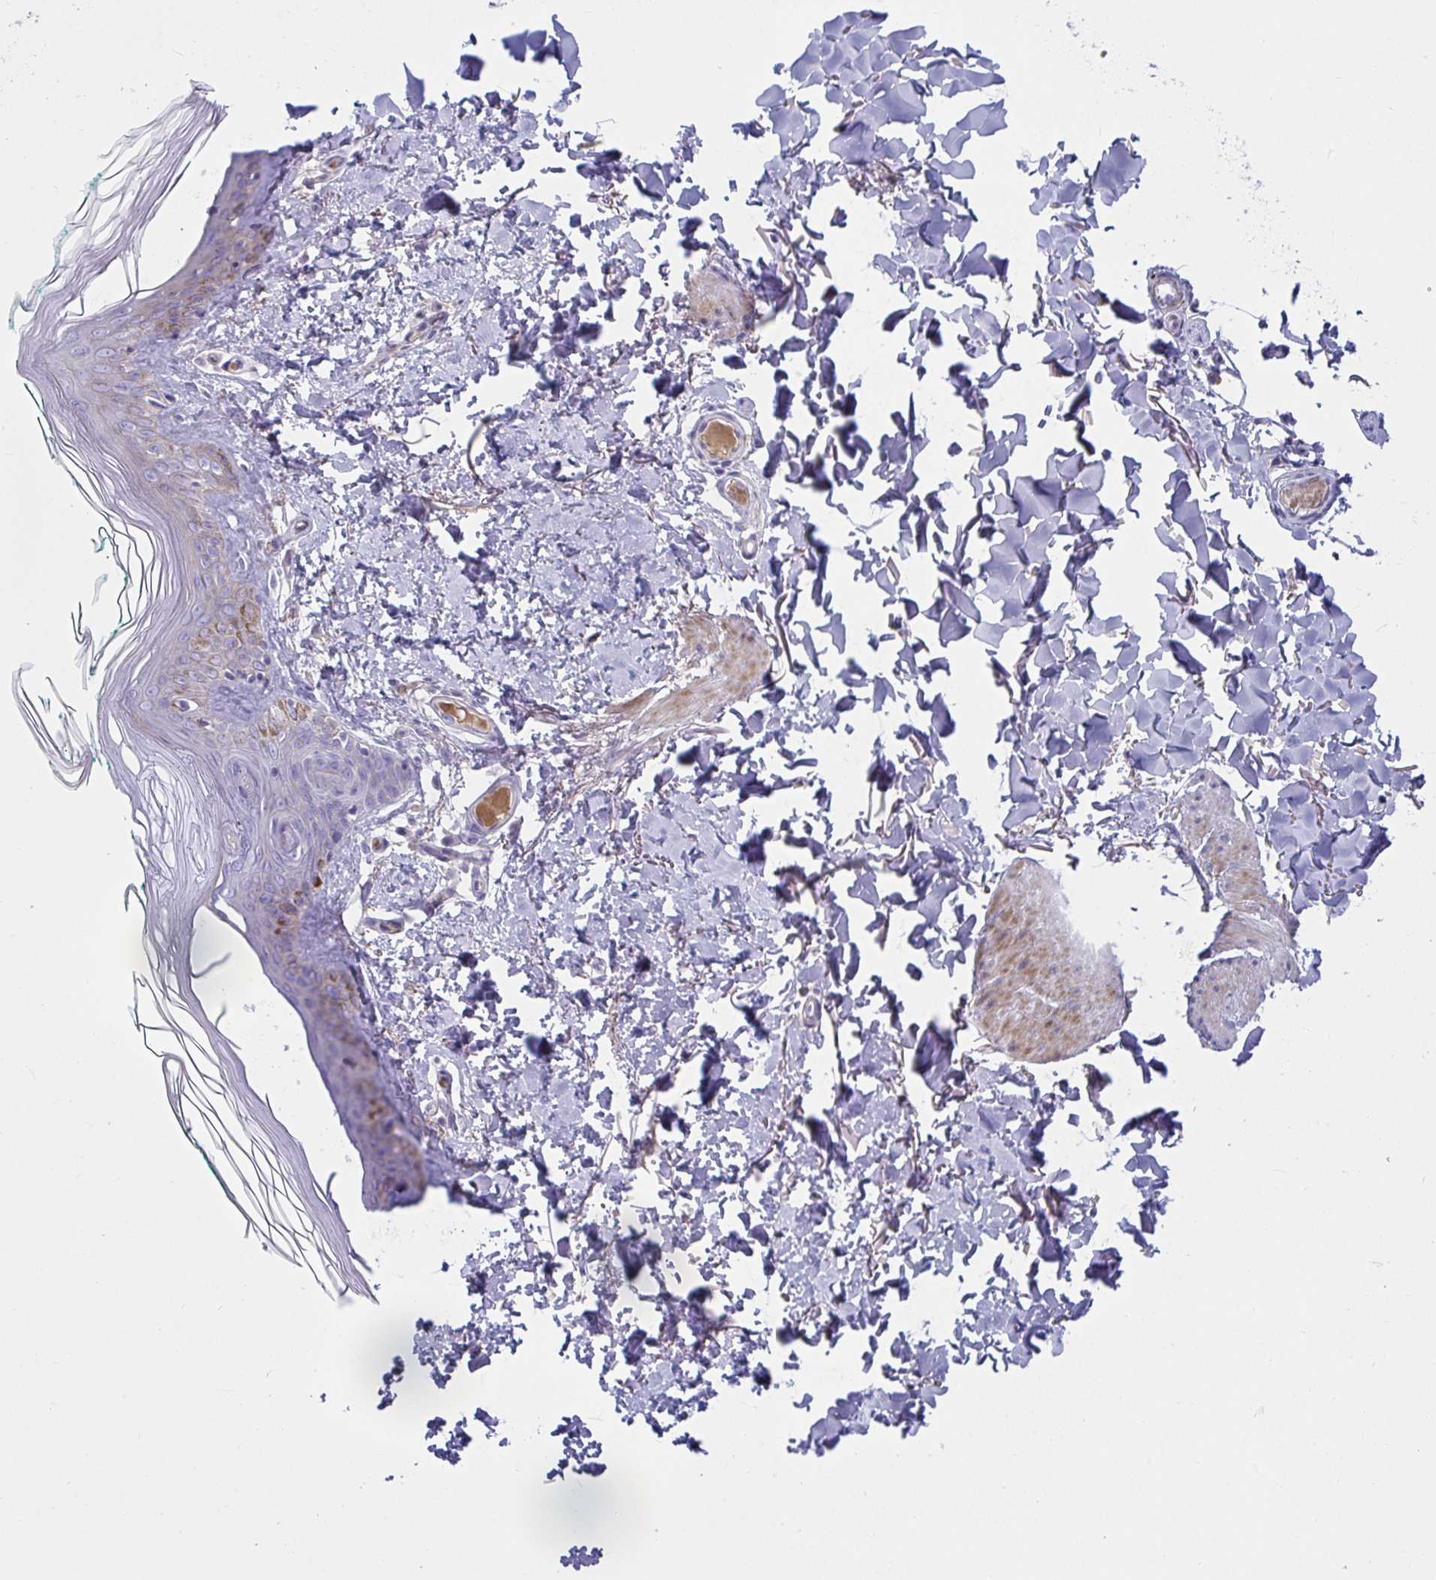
{"staining": {"intensity": "negative", "quantity": "none", "location": "none"}, "tissue": "skin", "cell_type": "Fibroblasts", "image_type": "normal", "snomed": [{"axis": "morphology", "description": "Normal tissue, NOS"}, {"axis": "topography", "description": "Skin"}, {"axis": "topography", "description": "Peripheral nerve tissue"}], "caption": "Immunohistochemistry (IHC) micrograph of normal skin: skin stained with DAB demonstrates no significant protein staining in fibroblasts.", "gene": "NPY", "patient": {"sex": "female", "age": 45}}